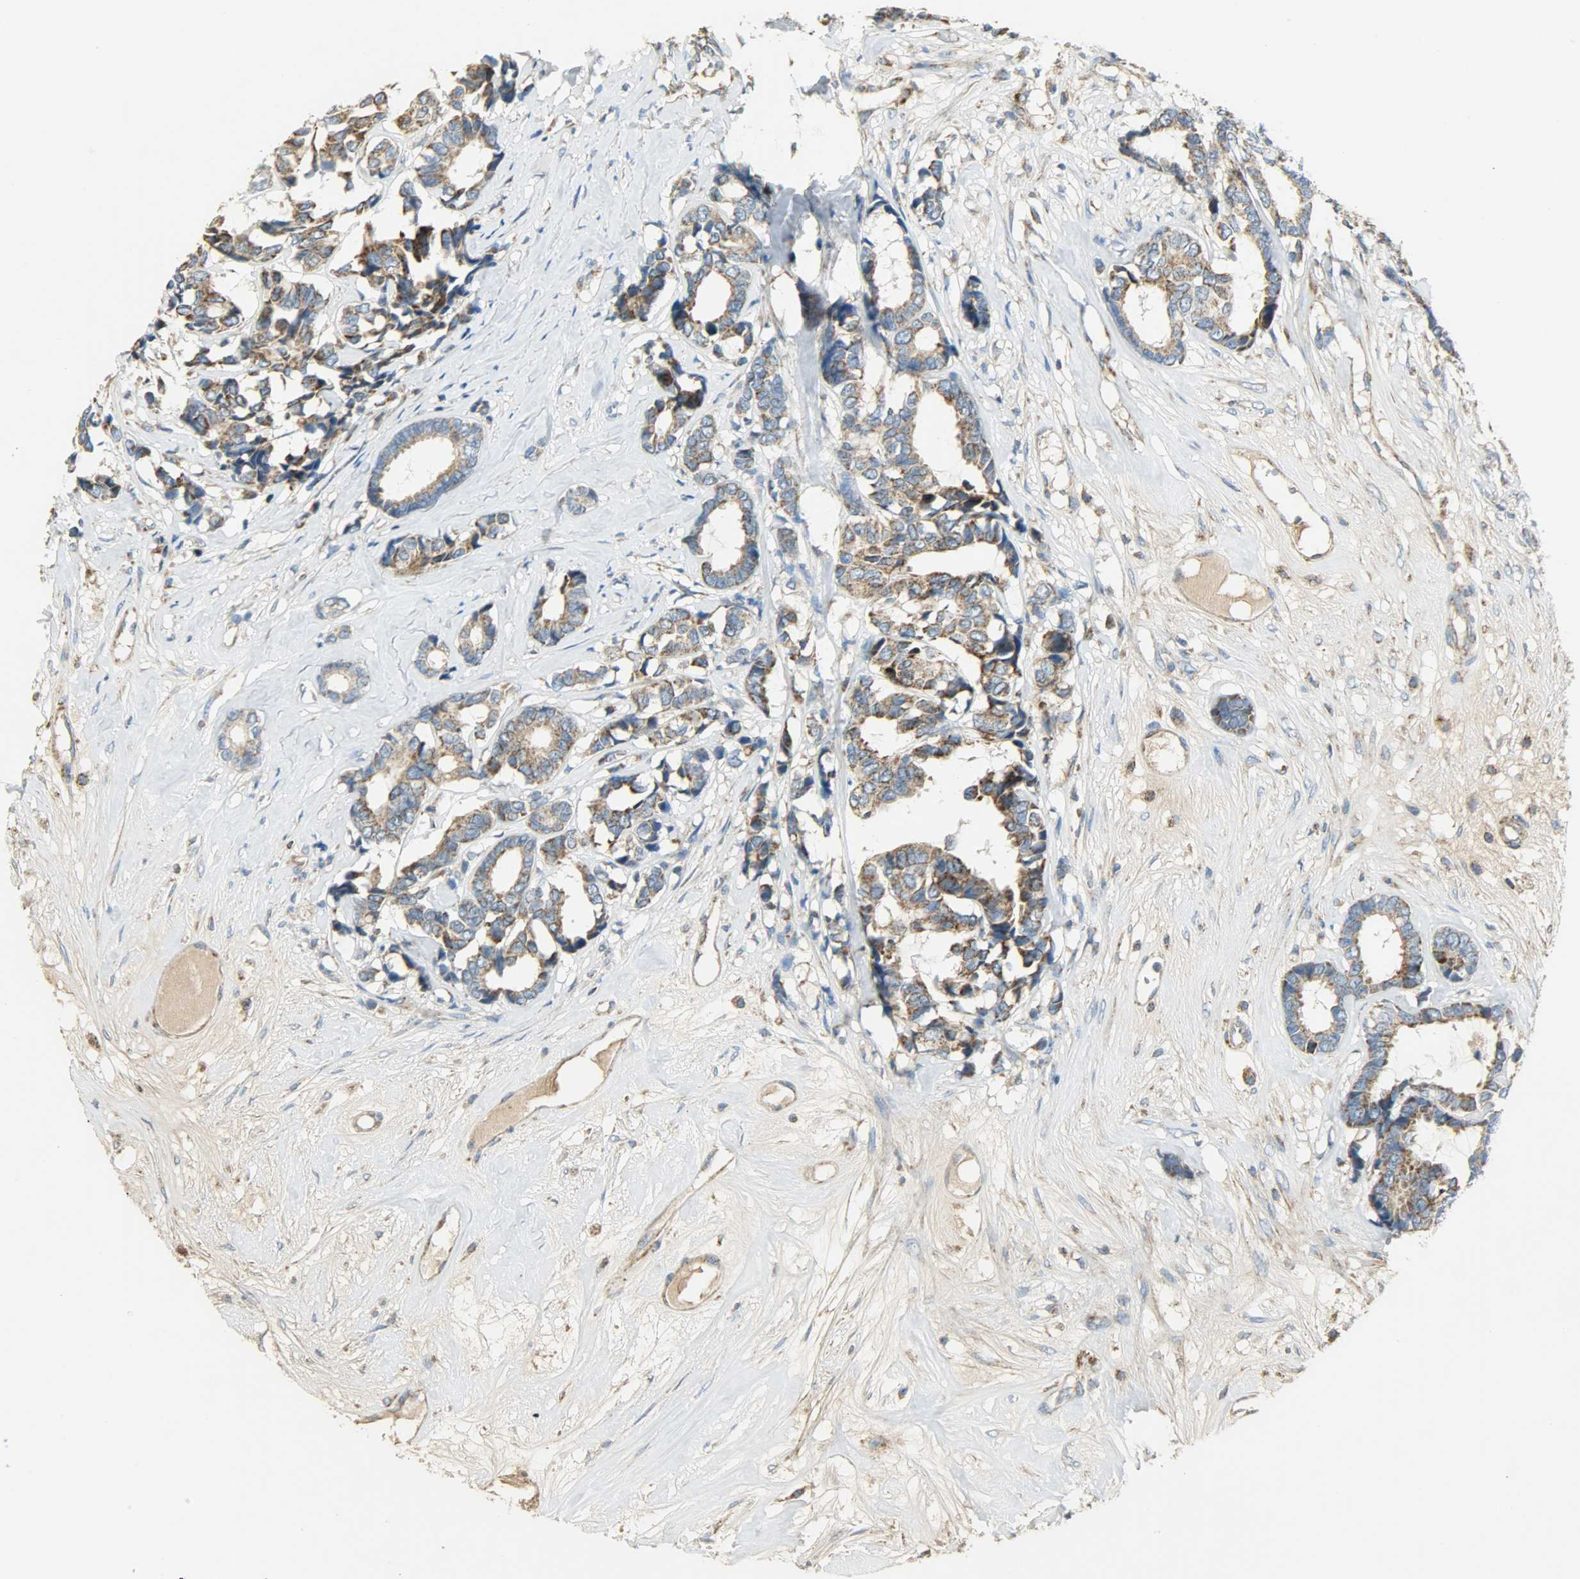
{"staining": {"intensity": "moderate", "quantity": ">75%", "location": "cytoplasmic/membranous"}, "tissue": "breast cancer", "cell_type": "Tumor cells", "image_type": "cancer", "snomed": [{"axis": "morphology", "description": "Duct carcinoma"}, {"axis": "topography", "description": "Breast"}], "caption": "This is an image of immunohistochemistry staining of intraductal carcinoma (breast), which shows moderate positivity in the cytoplasmic/membranous of tumor cells.", "gene": "NNT", "patient": {"sex": "female", "age": 87}}